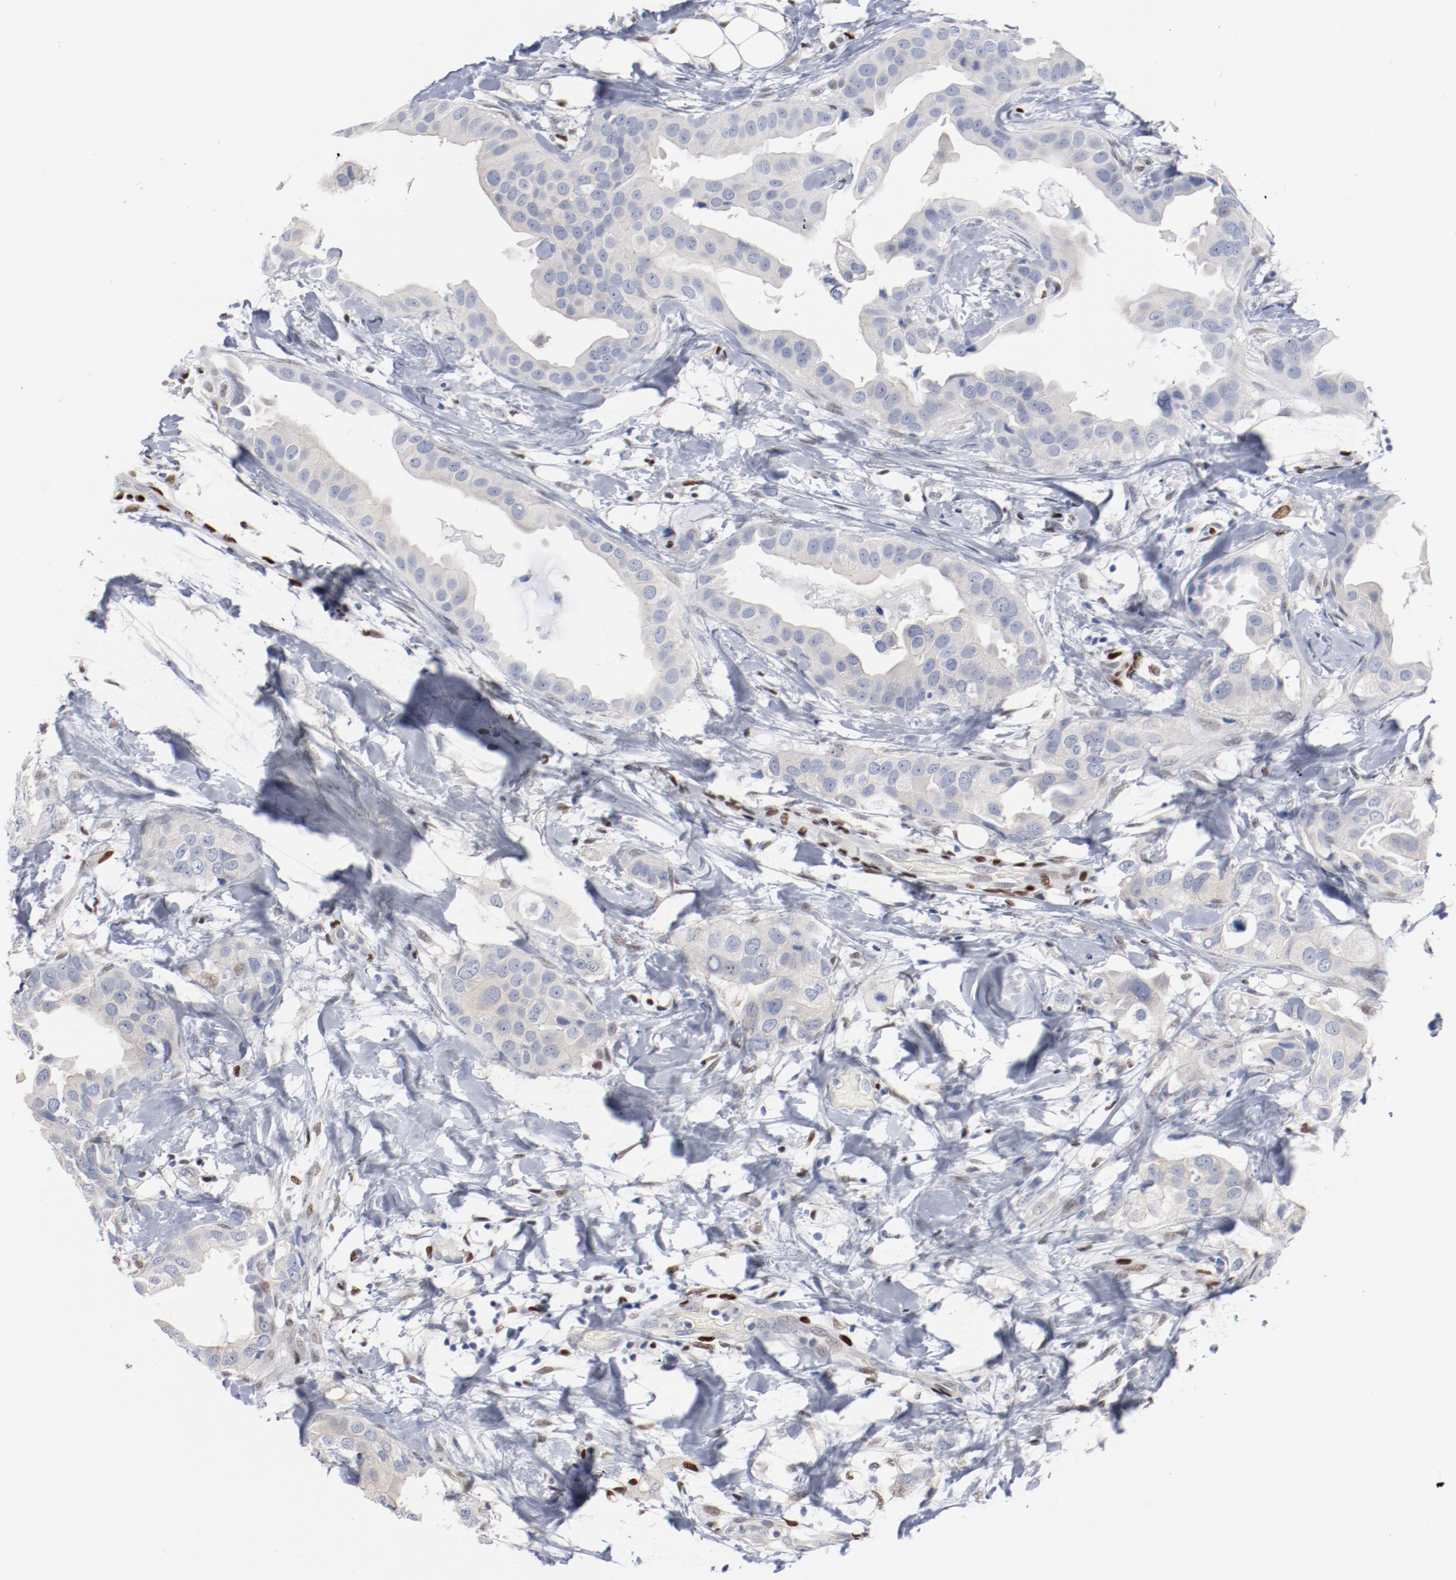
{"staining": {"intensity": "negative", "quantity": "none", "location": "none"}, "tissue": "breast cancer", "cell_type": "Tumor cells", "image_type": "cancer", "snomed": [{"axis": "morphology", "description": "Duct carcinoma"}, {"axis": "topography", "description": "Breast"}], "caption": "Immunohistochemical staining of breast cancer displays no significant expression in tumor cells.", "gene": "ZEB2", "patient": {"sex": "female", "age": 40}}